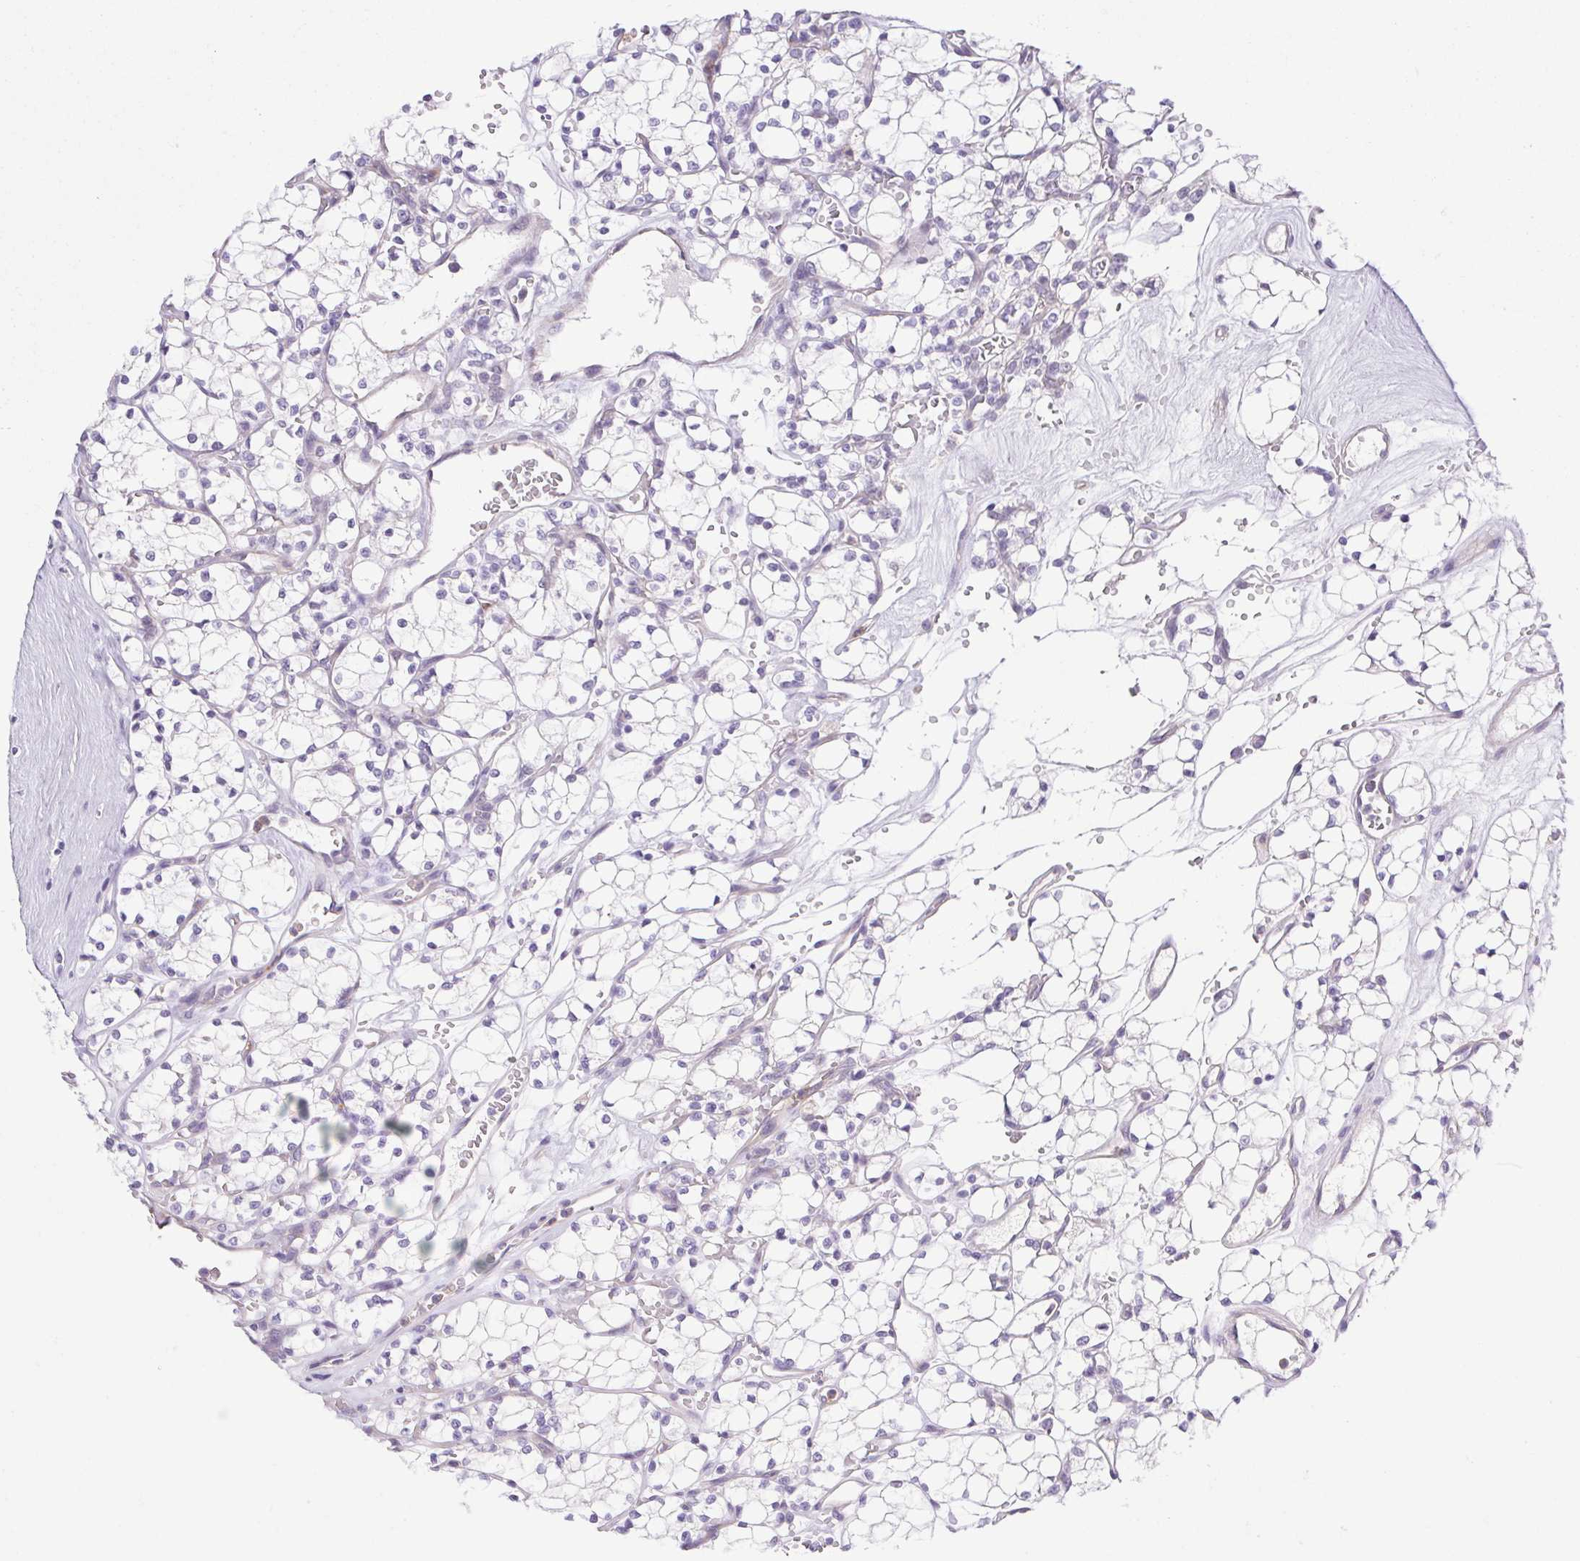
{"staining": {"intensity": "negative", "quantity": "none", "location": "none"}, "tissue": "renal cancer", "cell_type": "Tumor cells", "image_type": "cancer", "snomed": [{"axis": "morphology", "description": "Adenocarcinoma, NOS"}, {"axis": "topography", "description": "Kidney"}], "caption": "Renal cancer (adenocarcinoma) was stained to show a protein in brown. There is no significant positivity in tumor cells.", "gene": "FAM177B", "patient": {"sex": "female", "age": 69}}